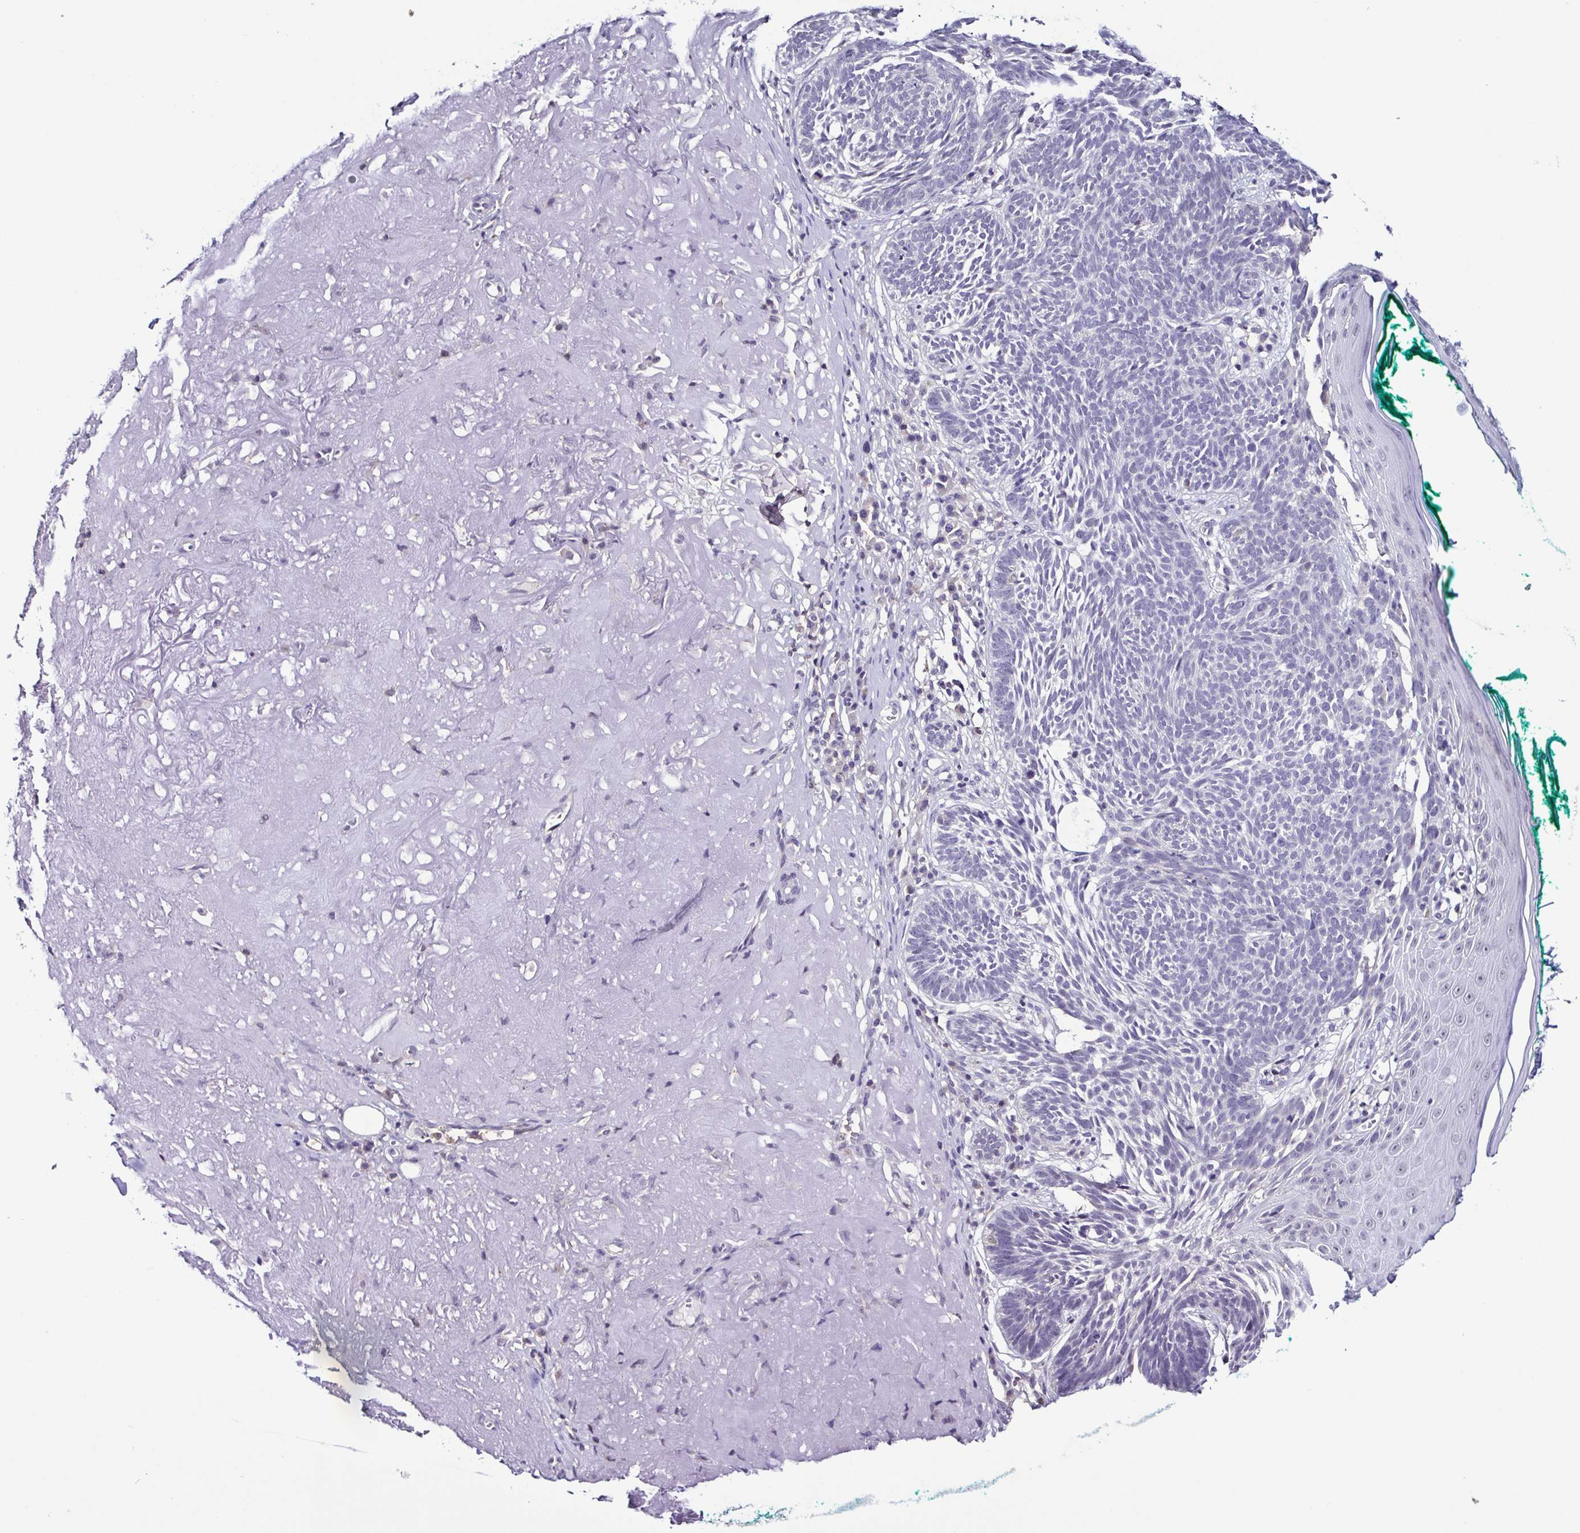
{"staining": {"intensity": "negative", "quantity": "none", "location": "none"}, "tissue": "skin cancer", "cell_type": "Tumor cells", "image_type": "cancer", "snomed": [{"axis": "morphology", "description": "Basal cell carcinoma"}, {"axis": "topography", "description": "Skin"}, {"axis": "topography", "description": "Skin of face"}], "caption": "Image shows no protein expression in tumor cells of basal cell carcinoma (skin) tissue.", "gene": "TNNT2", "patient": {"sex": "female", "age": 80}}